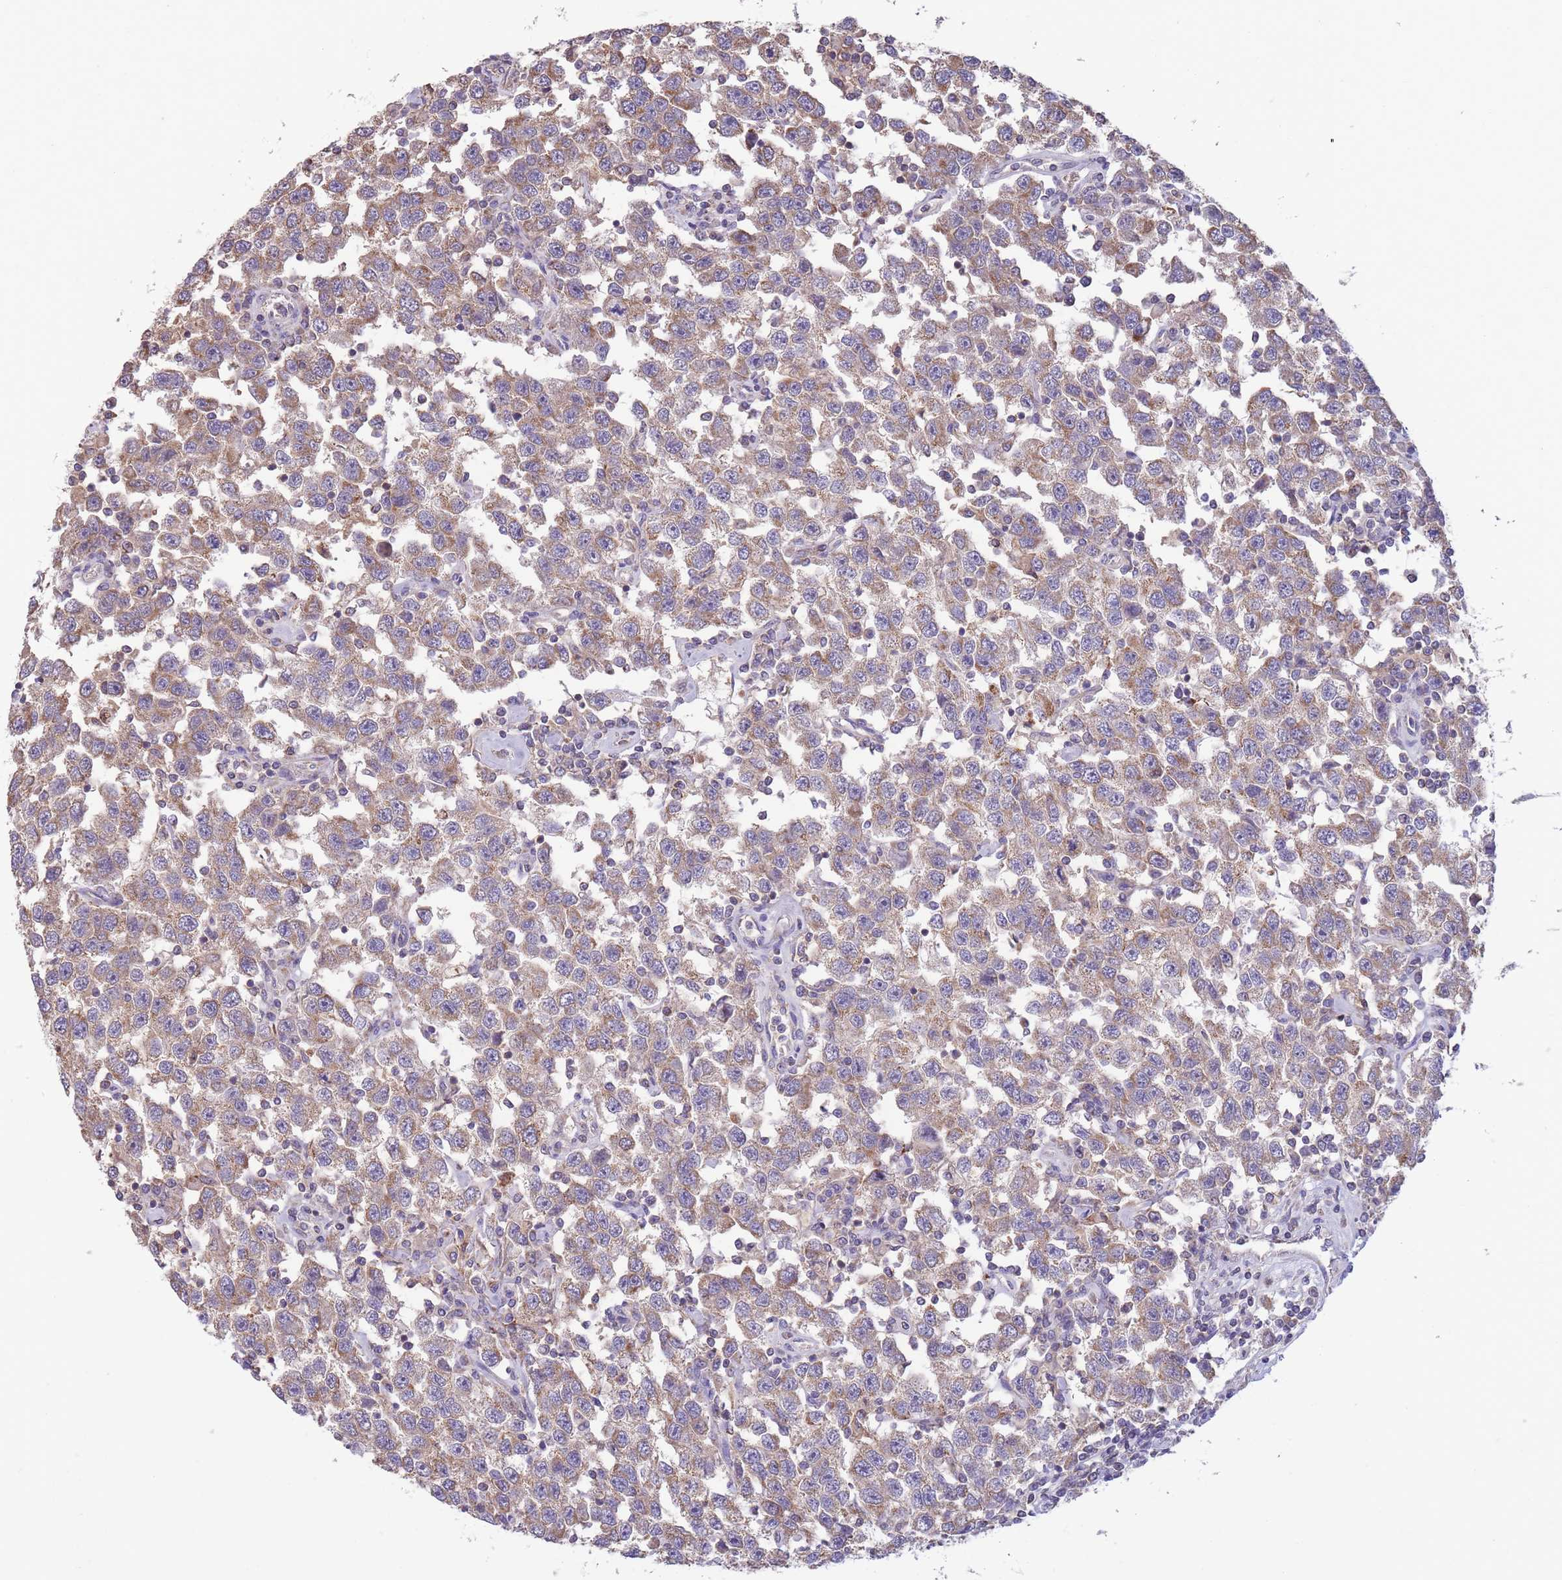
{"staining": {"intensity": "weak", "quantity": "25%-75%", "location": "cytoplasmic/membranous"}, "tissue": "testis cancer", "cell_type": "Tumor cells", "image_type": "cancer", "snomed": [{"axis": "morphology", "description": "Seminoma, NOS"}, {"axis": "topography", "description": "Testis"}], "caption": "Weak cytoplasmic/membranous expression for a protein is present in approximately 25%-75% of tumor cells of testis seminoma using immunohistochemistry.", "gene": "SLC25A42", "patient": {"sex": "male", "age": 41}}